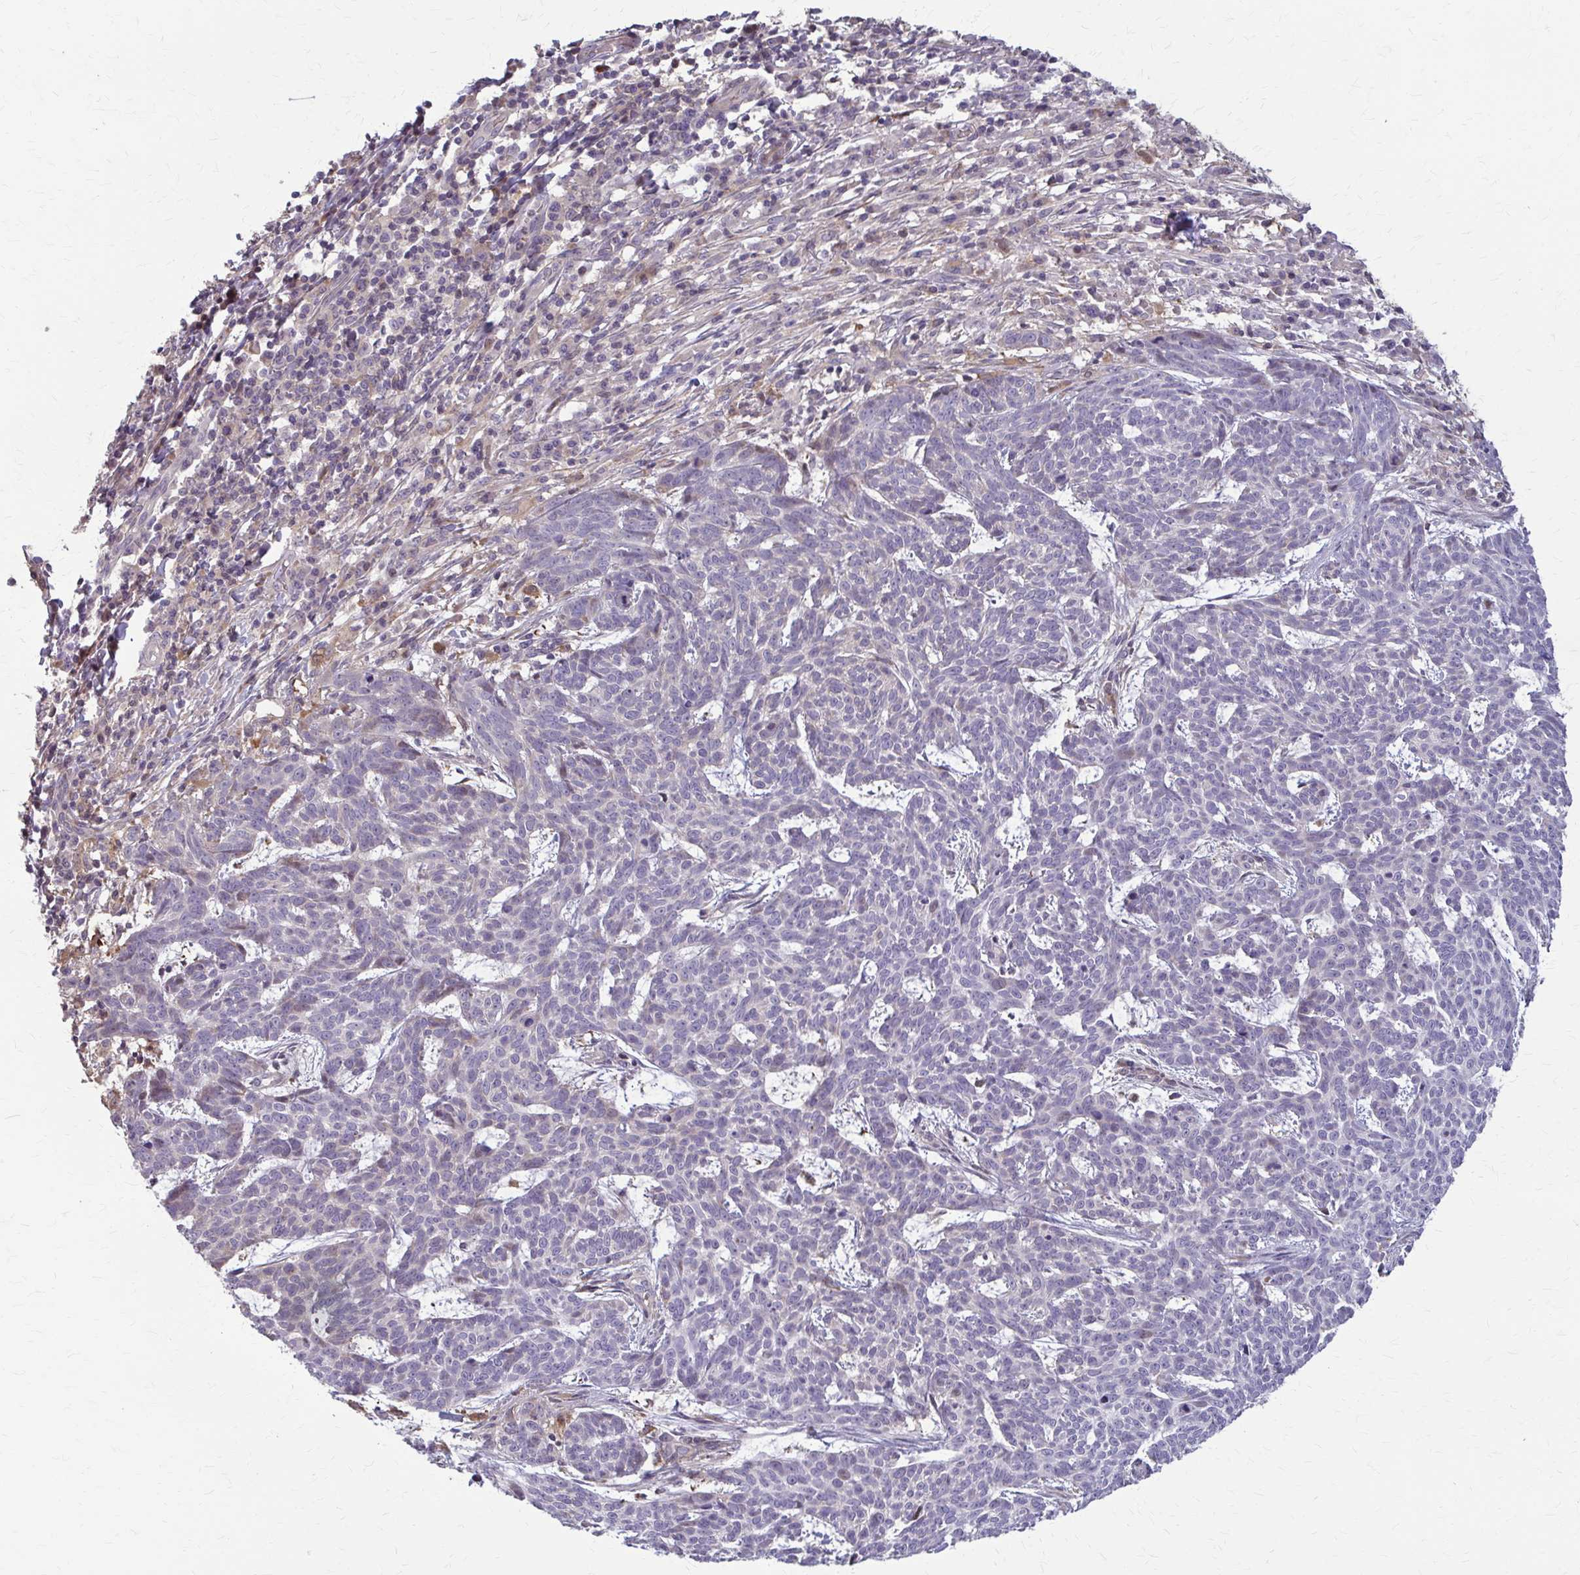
{"staining": {"intensity": "negative", "quantity": "none", "location": "none"}, "tissue": "skin cancer", "cell_type": "Tumor cells", "image_type": "cancer", "snomed": [{"axis": "morphology", "description": "Basal cell carcinoma"}, {"axis": "topography", "description": "Skin"}], "caption": "Skin cancer was stained to show a protein in brown. There is no significant positivity in tumor cells.", "gene": "ZNF34", "patient": {"sex": "female", "age": 93}}